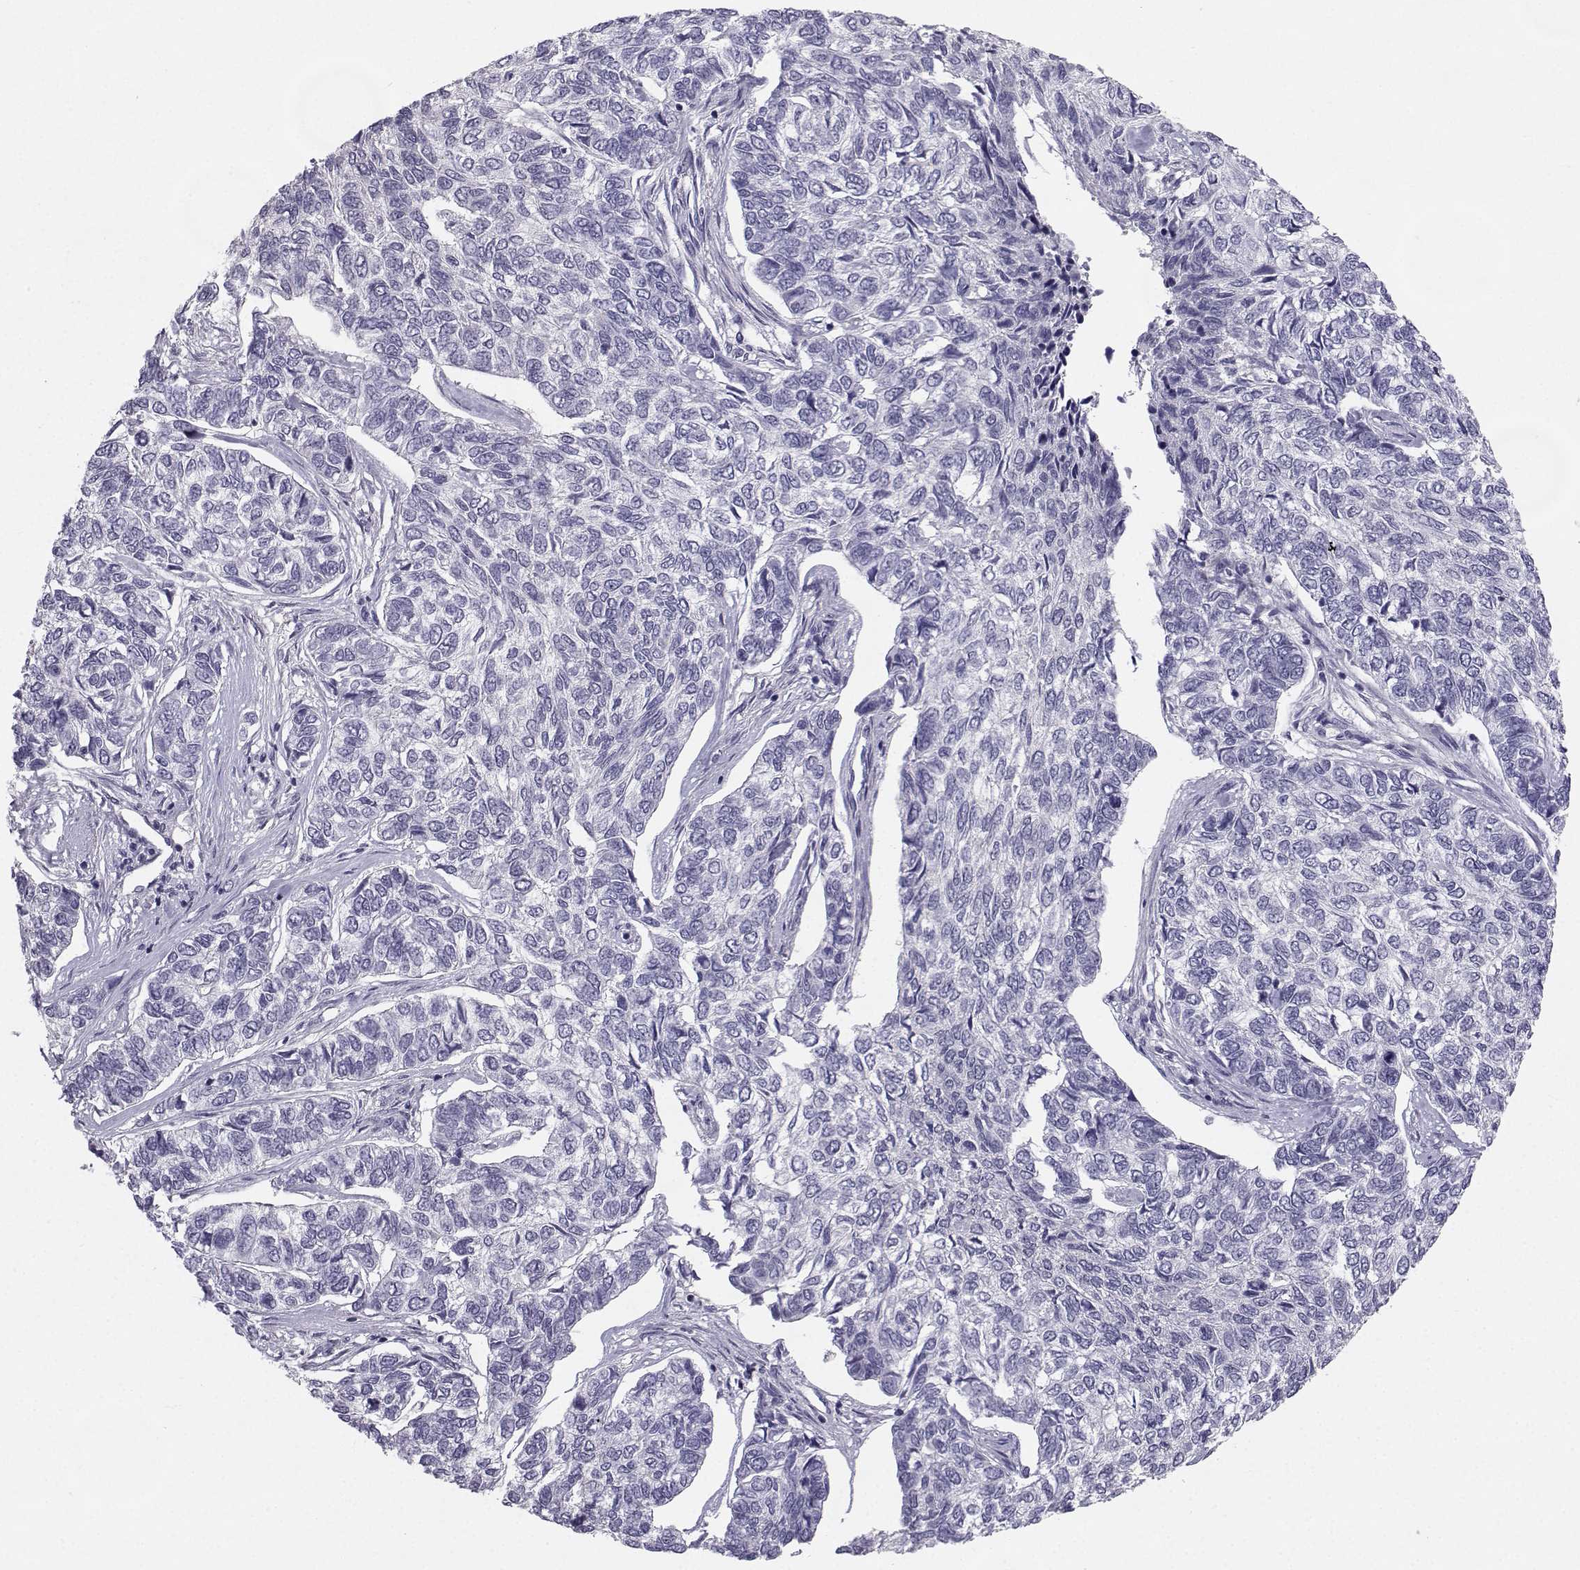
{"staining": {"intensity": "negative", "quantity": "none", "location": "none"}, "tissue": "skin cancer", "cell_type": "Tumor cells", "image_type": "cancer", "snomed": [{"axis": "morphology", "description": "Basal cell carcinoma"}, {"axis": "topography", "description": "Skin"}], "caption": "The IHC image has no significant positivity in tumor cells of basal cell carcinoma (skin) tissue.", "gene": "SYCE1", "patient": {"sex": "female", "age": 65}}